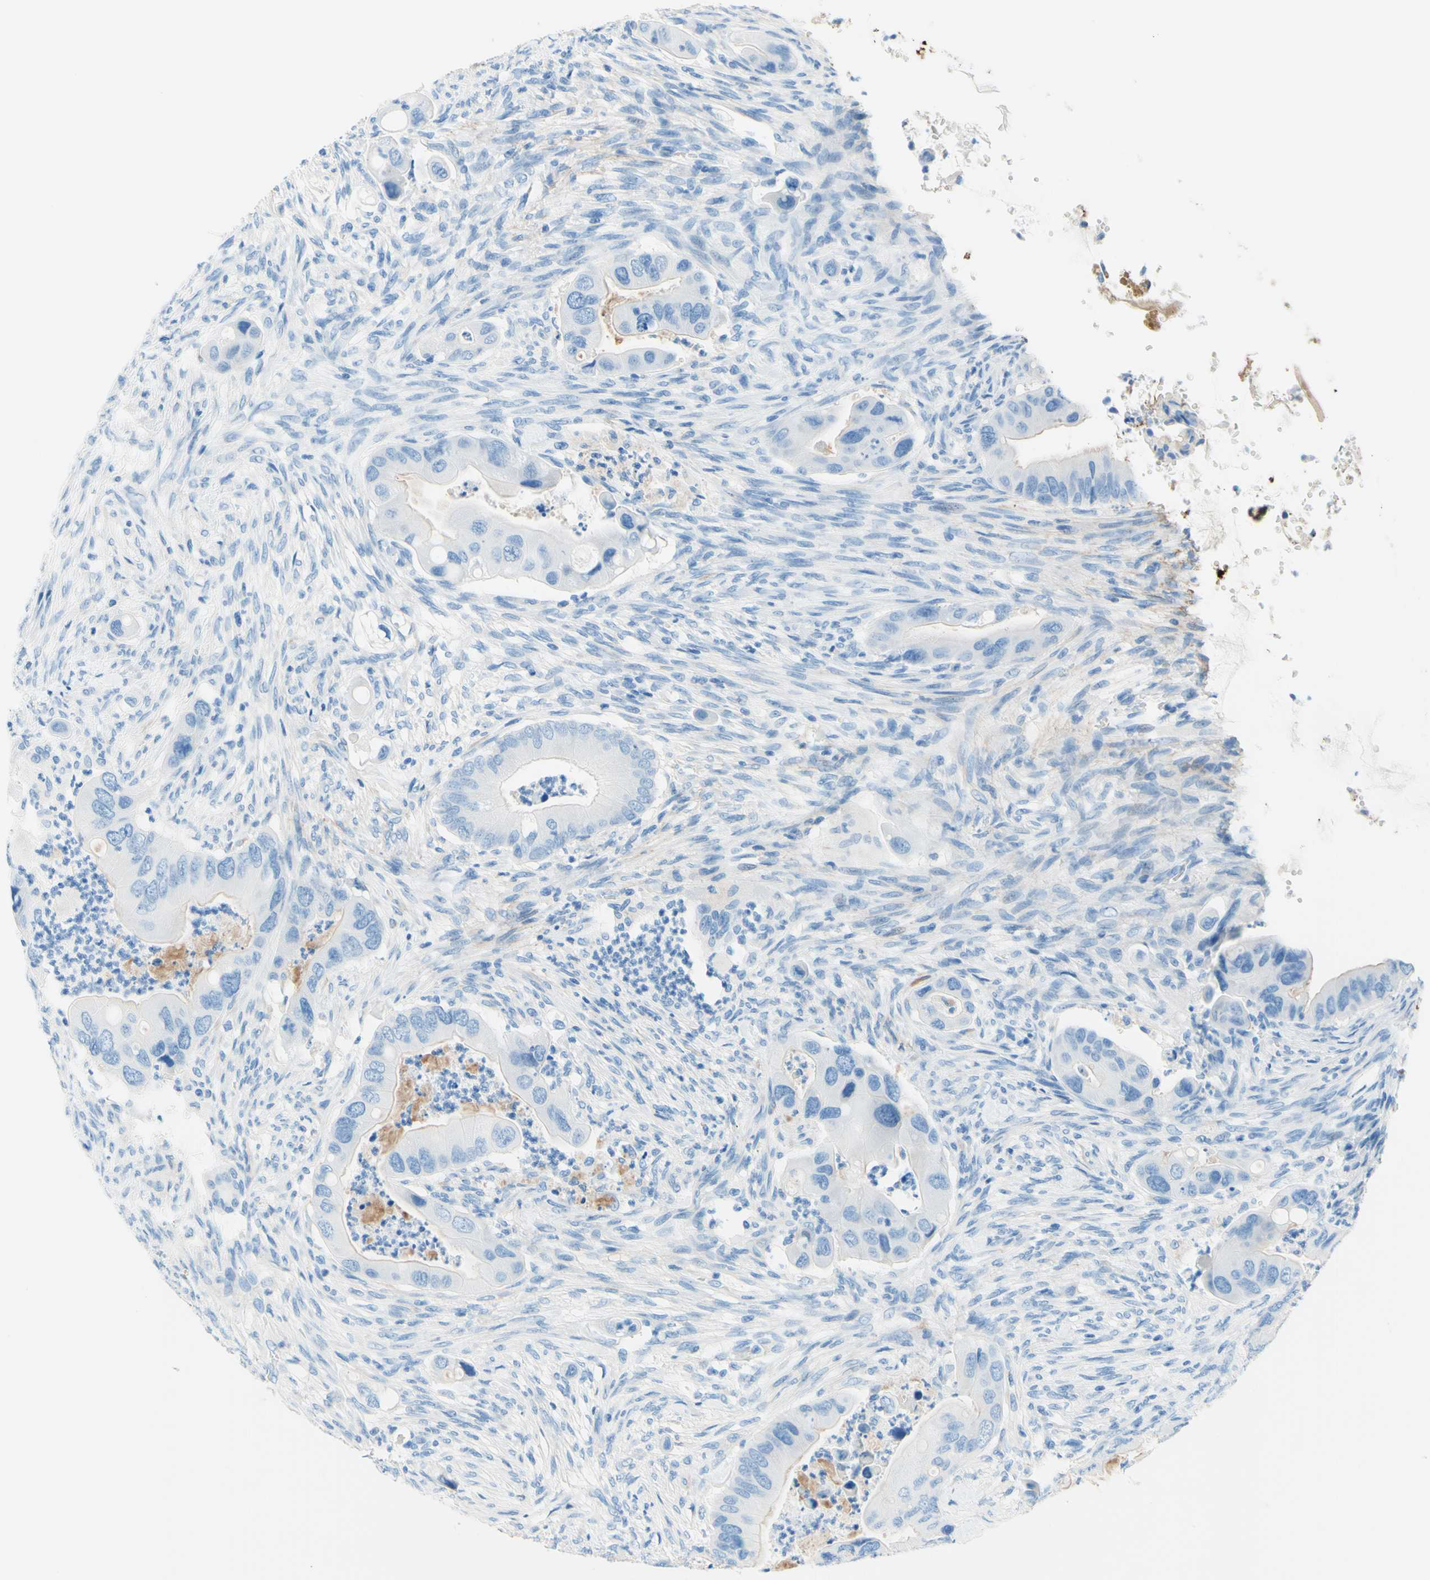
{"staining": {"intensity": "negative", "quantity": "none", "location": "none"}, "tissue": "colorectal cancer", "cell_type": "Tumor cells", "image_type": "cancer", "snomed": [{"axis": "morphology", "description": "Adenocarcinoma, NOS"}, {"axis": "topography", "description": "Rectum"}], "caption": "Immunohistochemistry image of human colorectal cancer (adenocarcinoma) stained for a protein (brown), which demonstrates no positivity in tumor cells.", "gene": "MFAP5", "patient": {"sex": "female", "age": 57}}